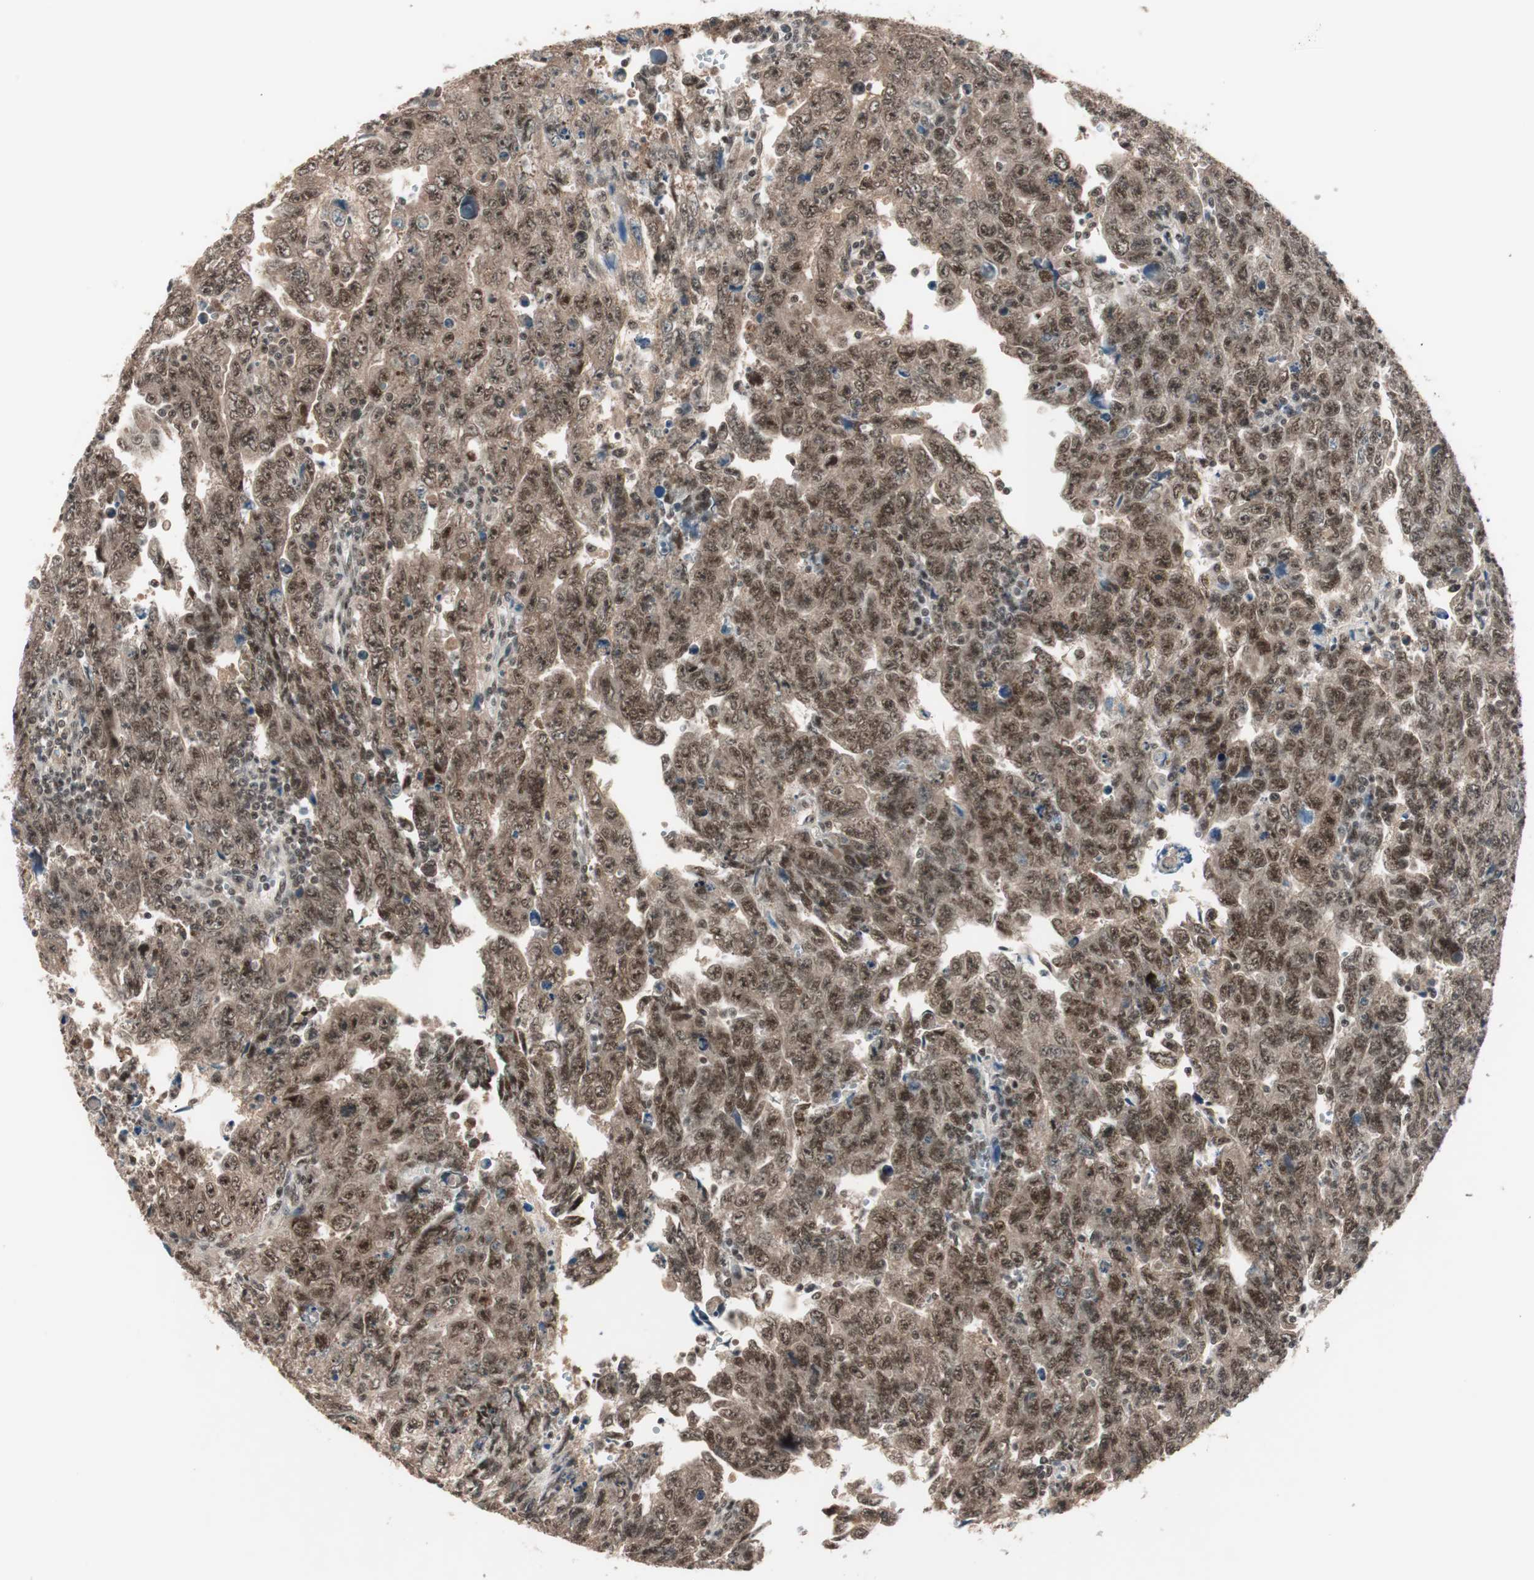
{"staining": {"intensity": "moderate", "quantity": ">75%", "location": "cytoplasmic/membranous,nuclear"}, "tissue": "testis cancer", "cell_type": "Tumor cells", "image_type": "cancer", "snomed": [{"axis": "morphology", "description": "Carcinoma, Embryonal, NOS"}, {"axis": "topography", "description": "Testis"}], "caption": "A brown stain shows moderate cytoplasmic/membranous and nuclear staining of a protein in human testis cancer (embryonal carcinoma) tumor cells. Immunohistochemistry (ihc) stains the protein of interest in brown and the nuclei are stained blue.", "gene": "NFRKB", "patient": {"sex": "male", "age": 28}}